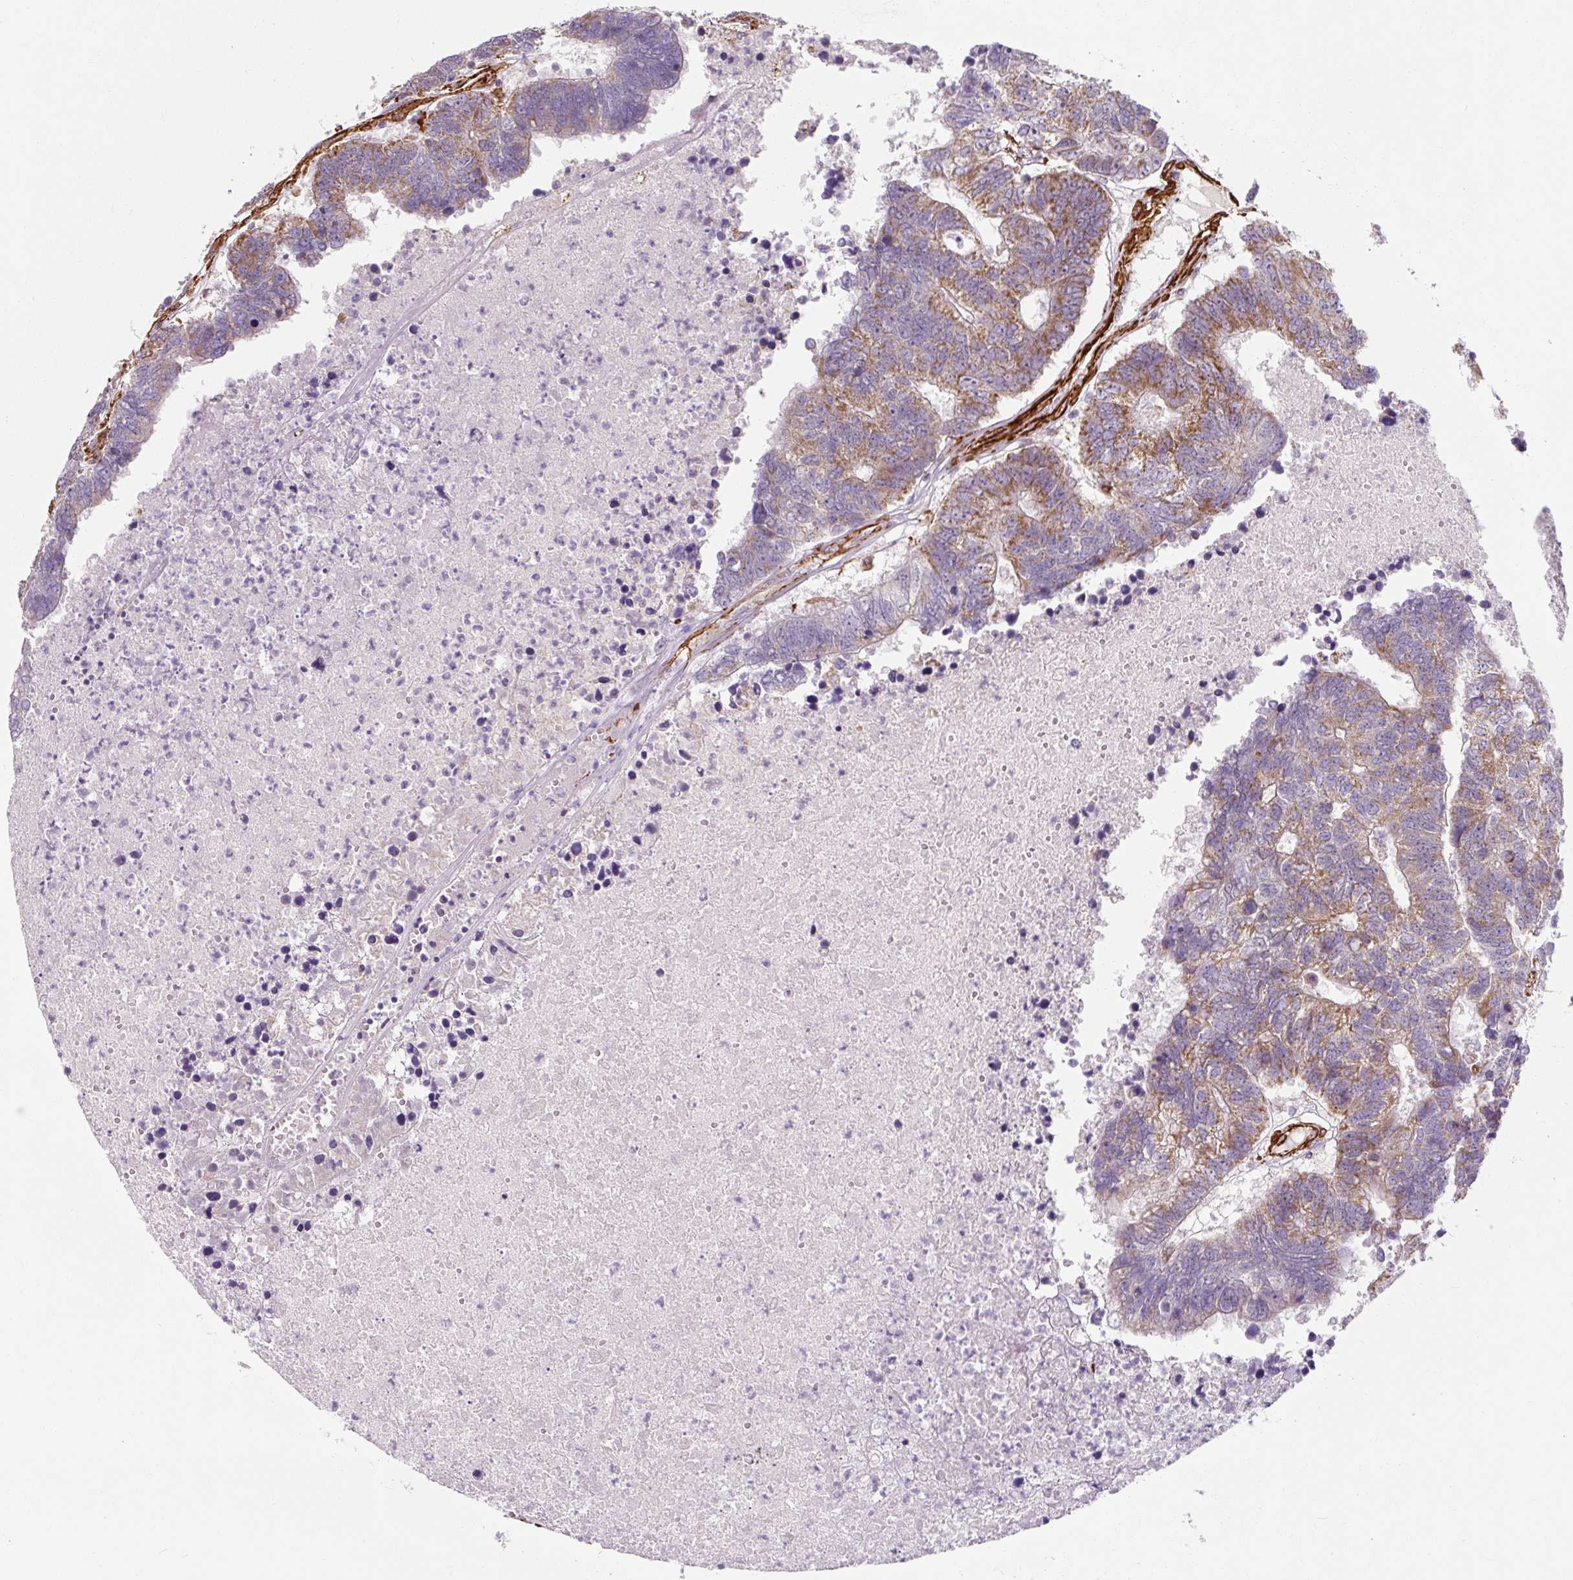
{"staining": {"intensity": "moderate", "quantity": "<25%", "location": "cytoplasmic/membranous"}, "tissue": "colorectal cancer", "cell_type": "Tumor cells", "image_type": "cancer", "snomed": [{"axis": "morphology", "description": "Adenocarcinoma, NOS"}, {"axis": "topography", "description": "Colon"}], "caption": "The image shows a brown stain indicating the presence of a protein in the cytoplasmic/membranous of tumor cells in colorectal cancer.", "gene": "MRPS5", "patient": {"sex": "female", "age": 48}}